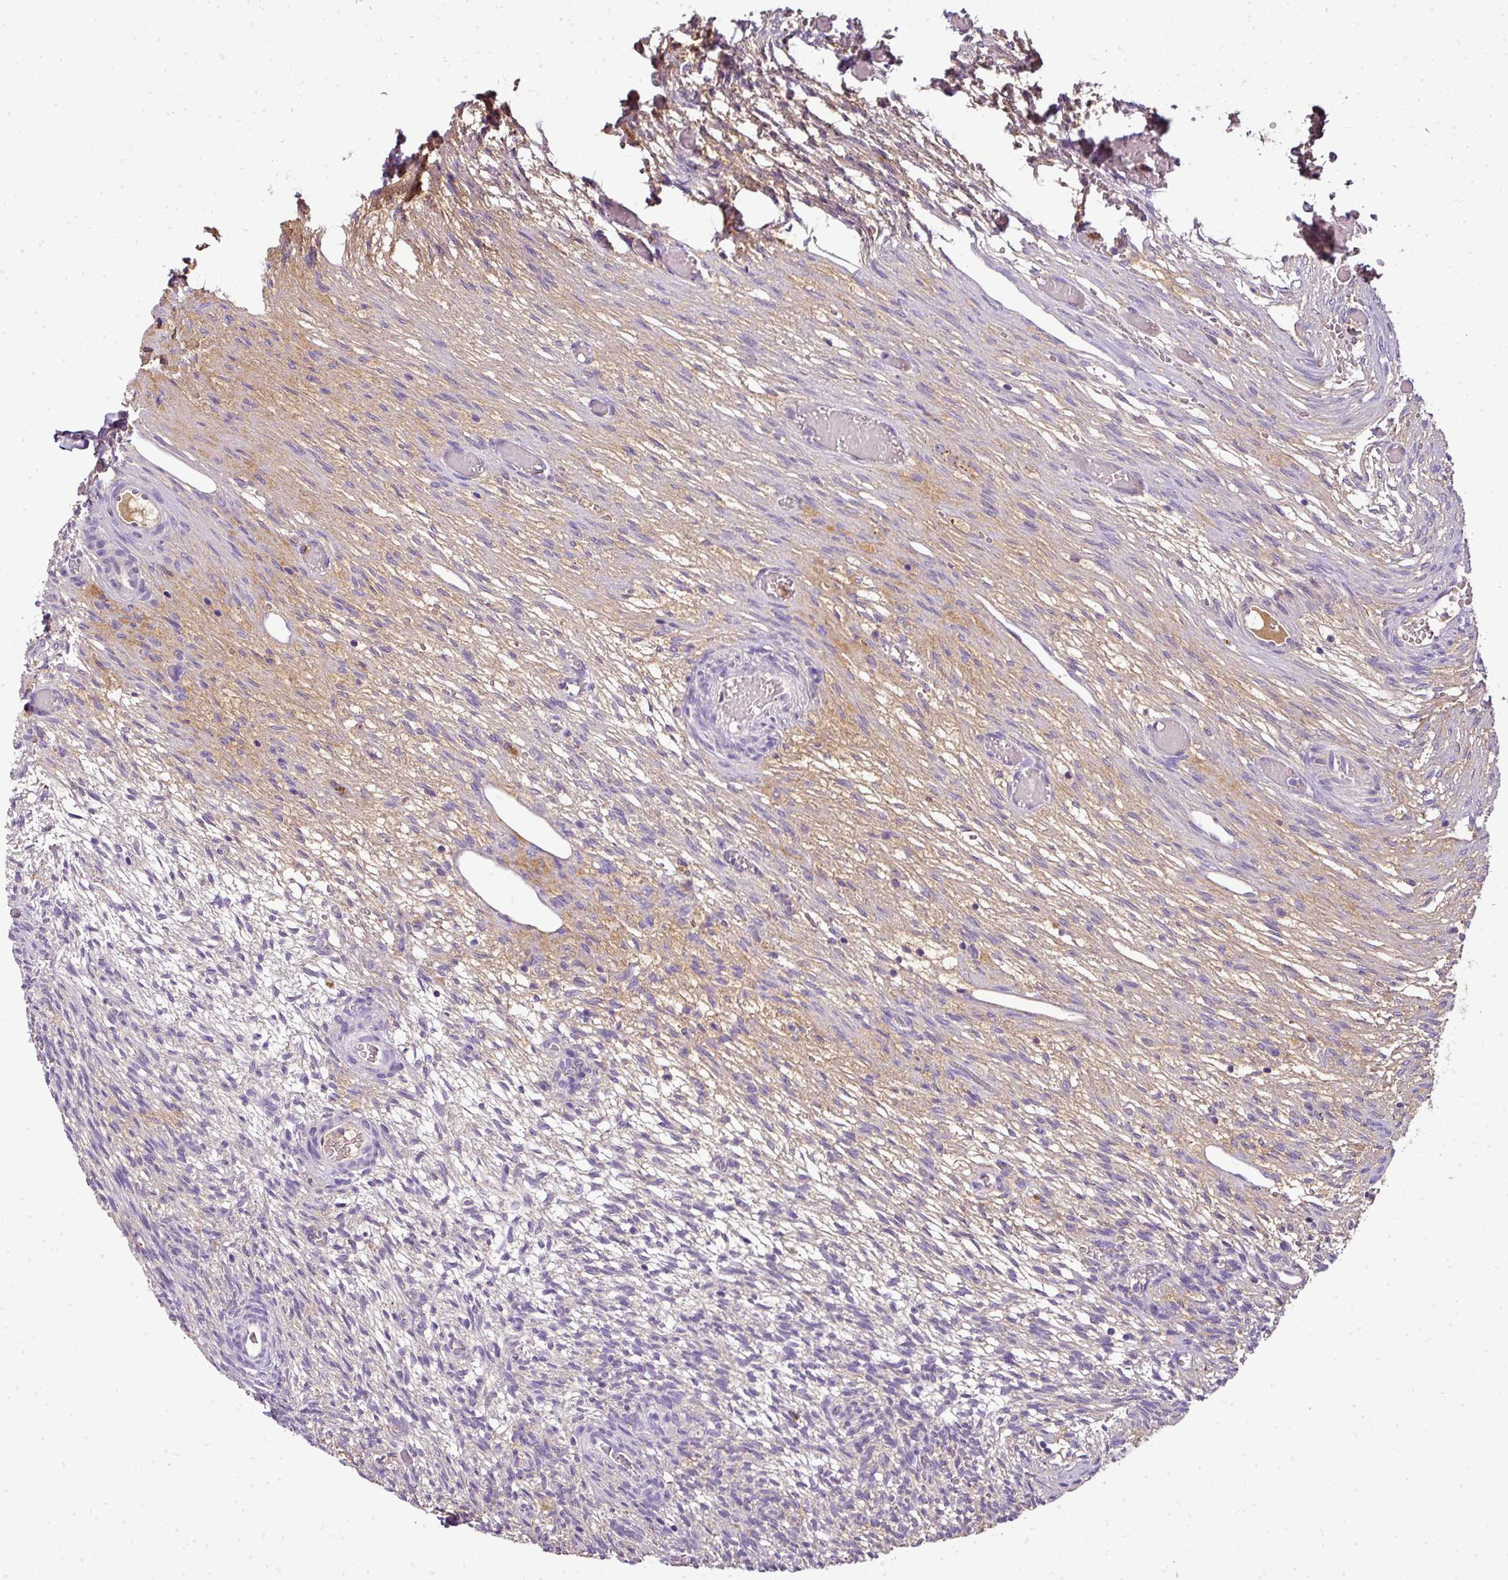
{"staining": {"intensity": "negative", "quantity": "none", "location": "none"}, "tissue": "ovary", "cell_type": "Ovarian stroma cells", "image_type": "normal", "snomed": [{"axis": "morphology", "description": "Normal tissue, NOS"}, {"axis": "topography", "description": "Ovary"}], "caption": "Normal ovary was stained to show a protein in brown. There is no significant staining in ovarian stroma cells. (Immunohistochemistry, brightfield microscopy, high magnification).", "gene": "CAB39L", "patient": {"sex": "female", "age": 67}}